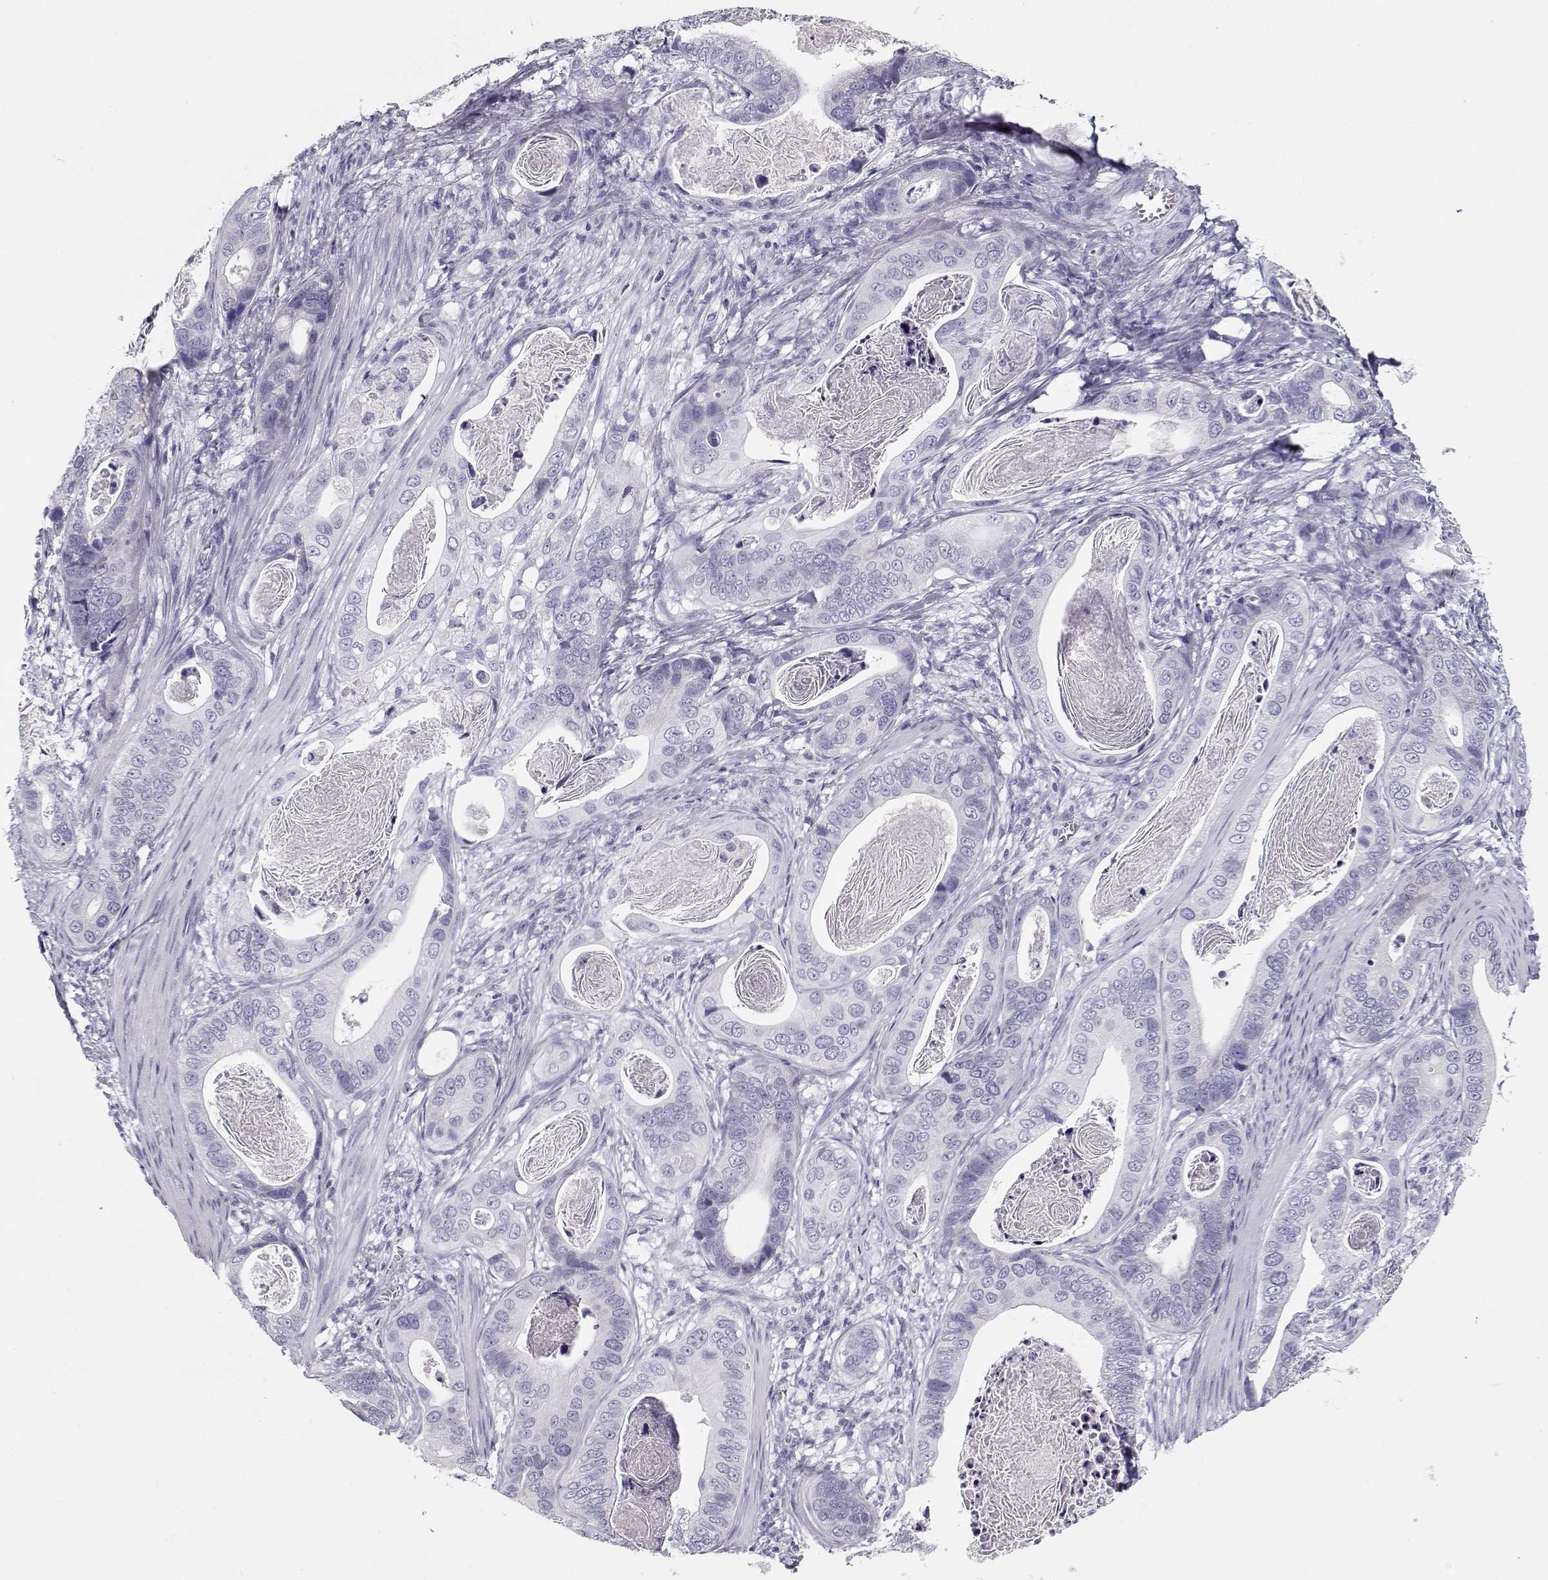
{"staining": {"intensity": "negative", "quantity": "none", "location": "none"}, "tissue": "stomach cancer", "cell_type": "Tumor cells", "image_type": "cancer", "snomed": [{"axis": "morphology", "description": "Adenocarcinoma, NOS"}, {"axis": "topography", "description": "Stomach"}], "caption": "DAB immunohistochemical staining of human stomach cancer (adenocarcinoma) displays no significant positivity in tumor cells.", "gene": "MAGEC1", "patient": {"sex": "male", "age": 84}}